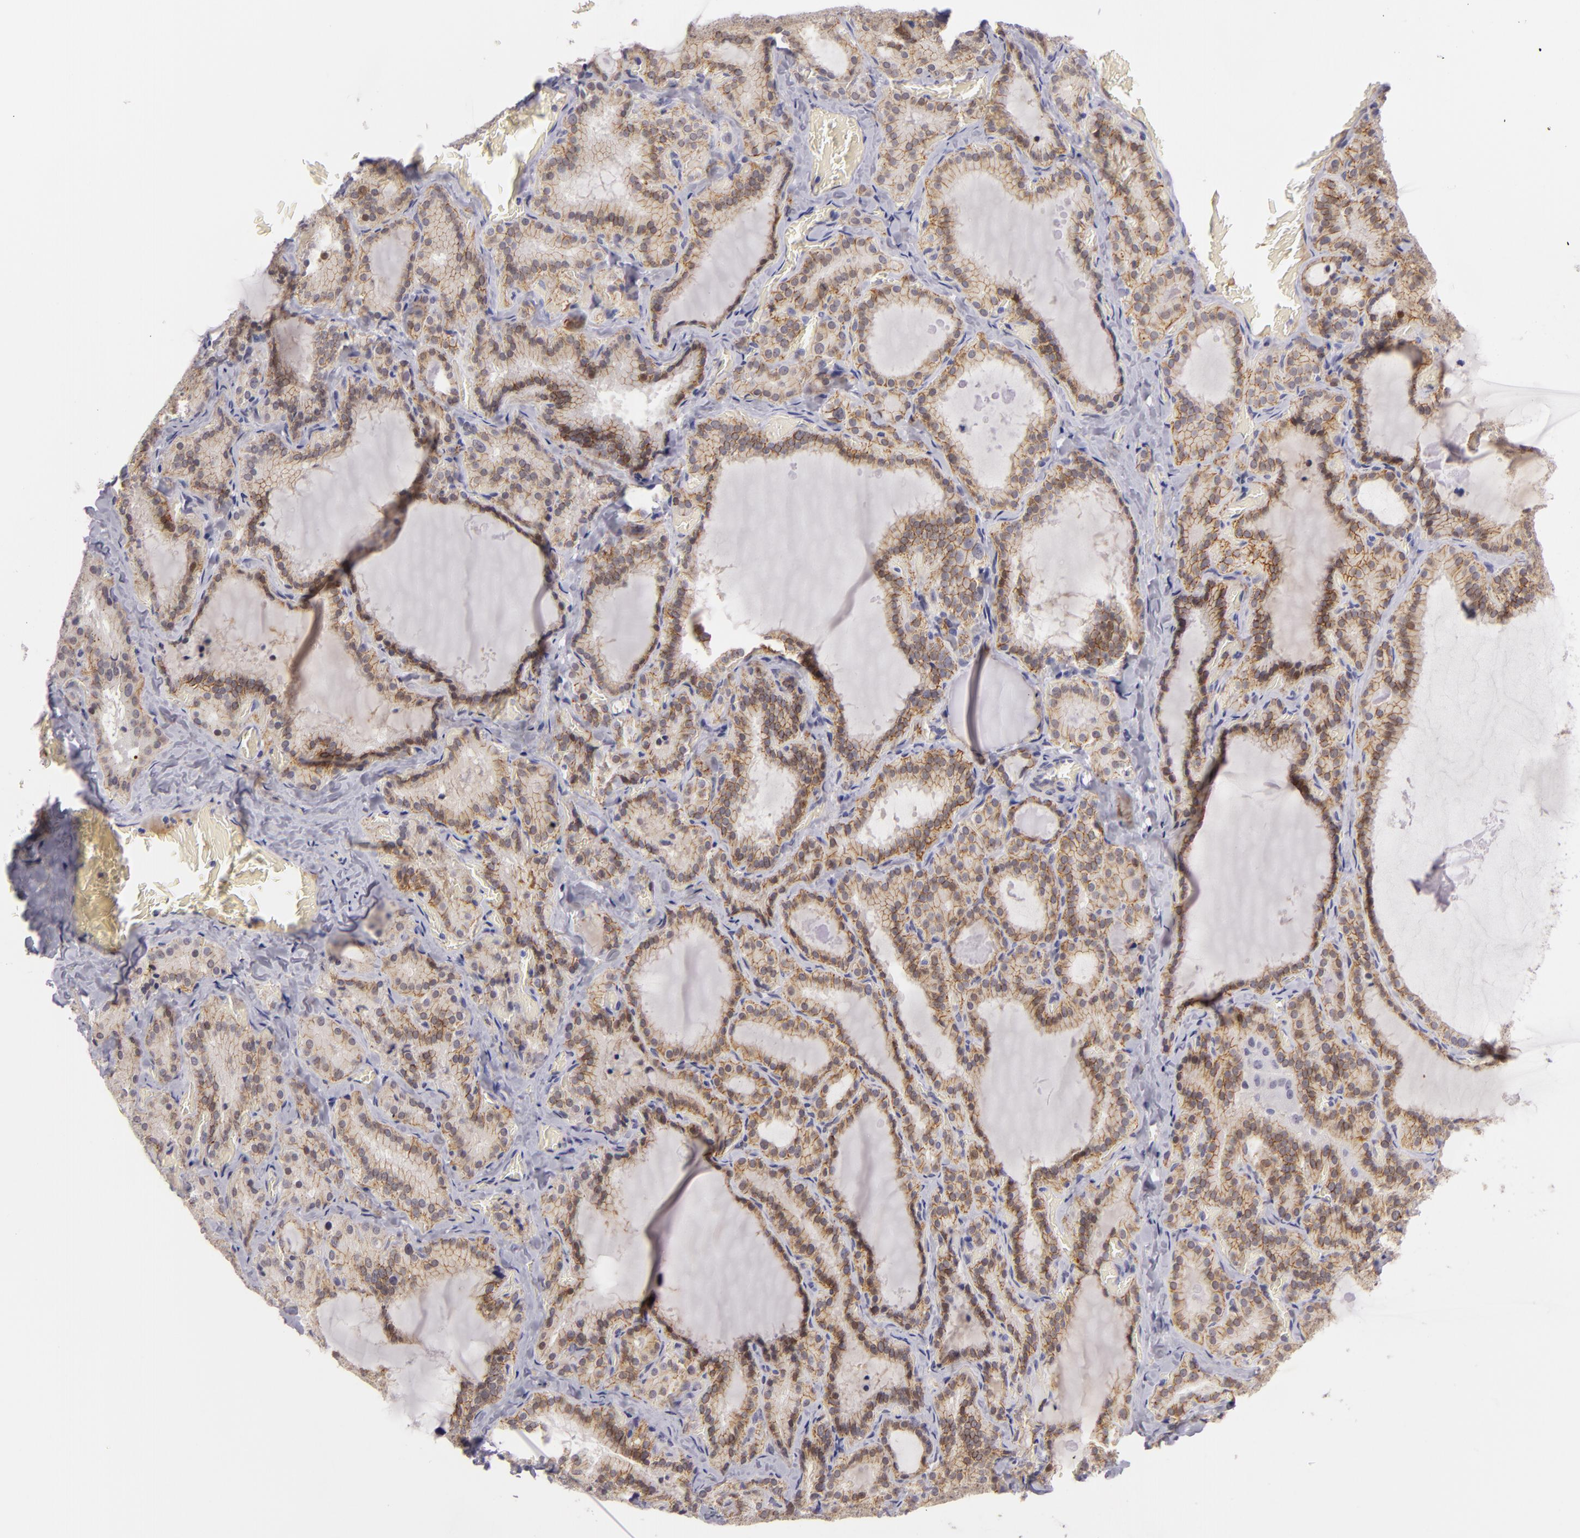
{"staining": {"intensity": "moderate", "quantity": "25%-75%", "location": "cytoplasmic/membranous"}, "tissue": "thyroid gland", "cell_type": "Glandular cells", "image_type": "normal", "snomed": [{"axis": "morphology", "description": "Normal tissue, NOS"}, {"axis": "topography", "description": "Thyroid gland"}], "caption": "An immunohistochemistry (IHC) histopathology image of benign tissue is shown. Protein staining in brown labels moderate cytoplasmic/membranous positivity in thyroid gland within glandular cells.", "gene": "CTNNB1", "patient": {"sex": "female", "age": 33}}